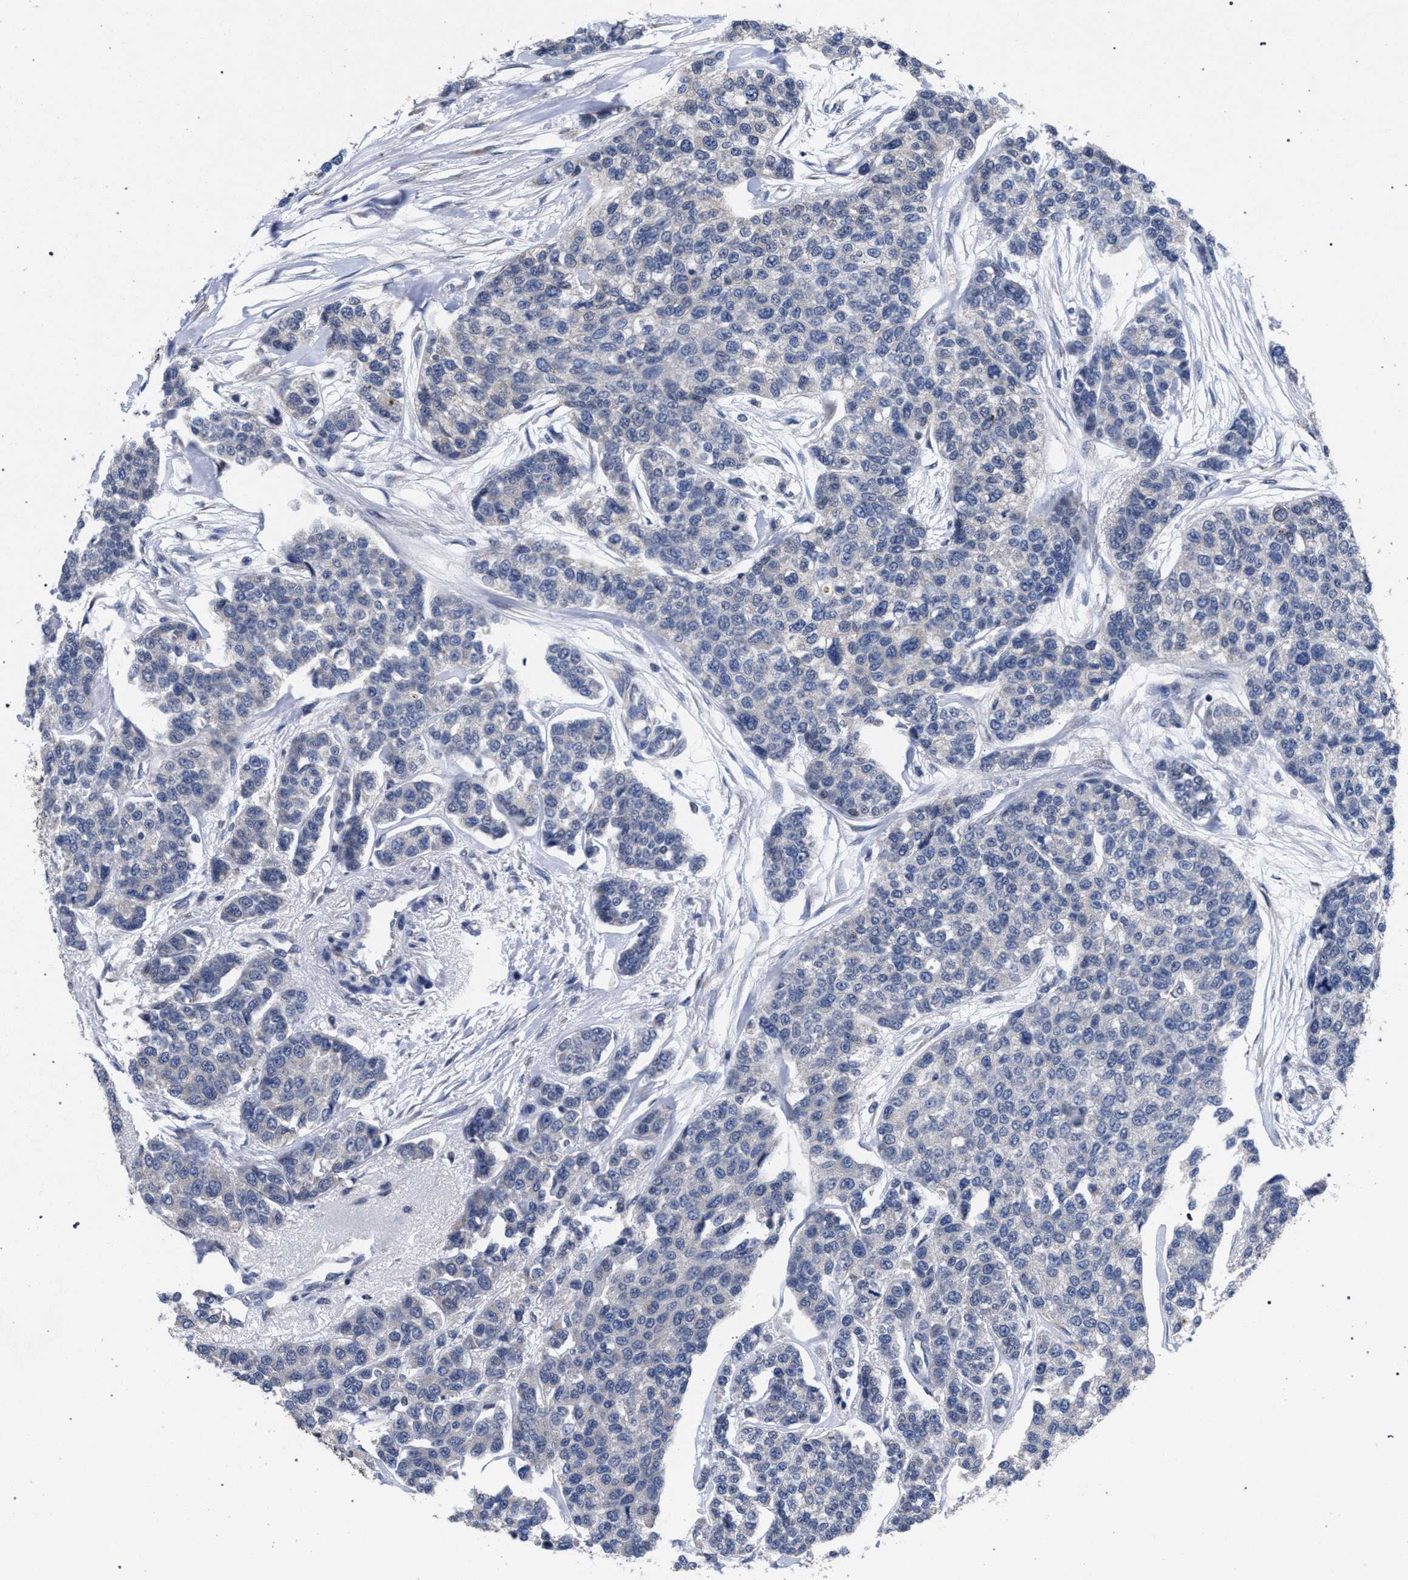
{"staining": {"intensity": "negative", "quantity": "none", "location": "none"}, "tissue": "breast cancer", "cell_type": "Tumor cells", "image_type": "cancer", "snomed": [{"axis": "morphology", "description": "Duct carcinoma"}, {"axis": "topography", "description": "Breast"}], "caption": "Photomicrograph shows no significant protein expression in tumor cells of breast cancer. (Brightfield microscopy of DAB immunohistochemistry (IHC) at high magnification).", "gene": "GOLGA2", "patient": {"sex": "female", "age": 51}}